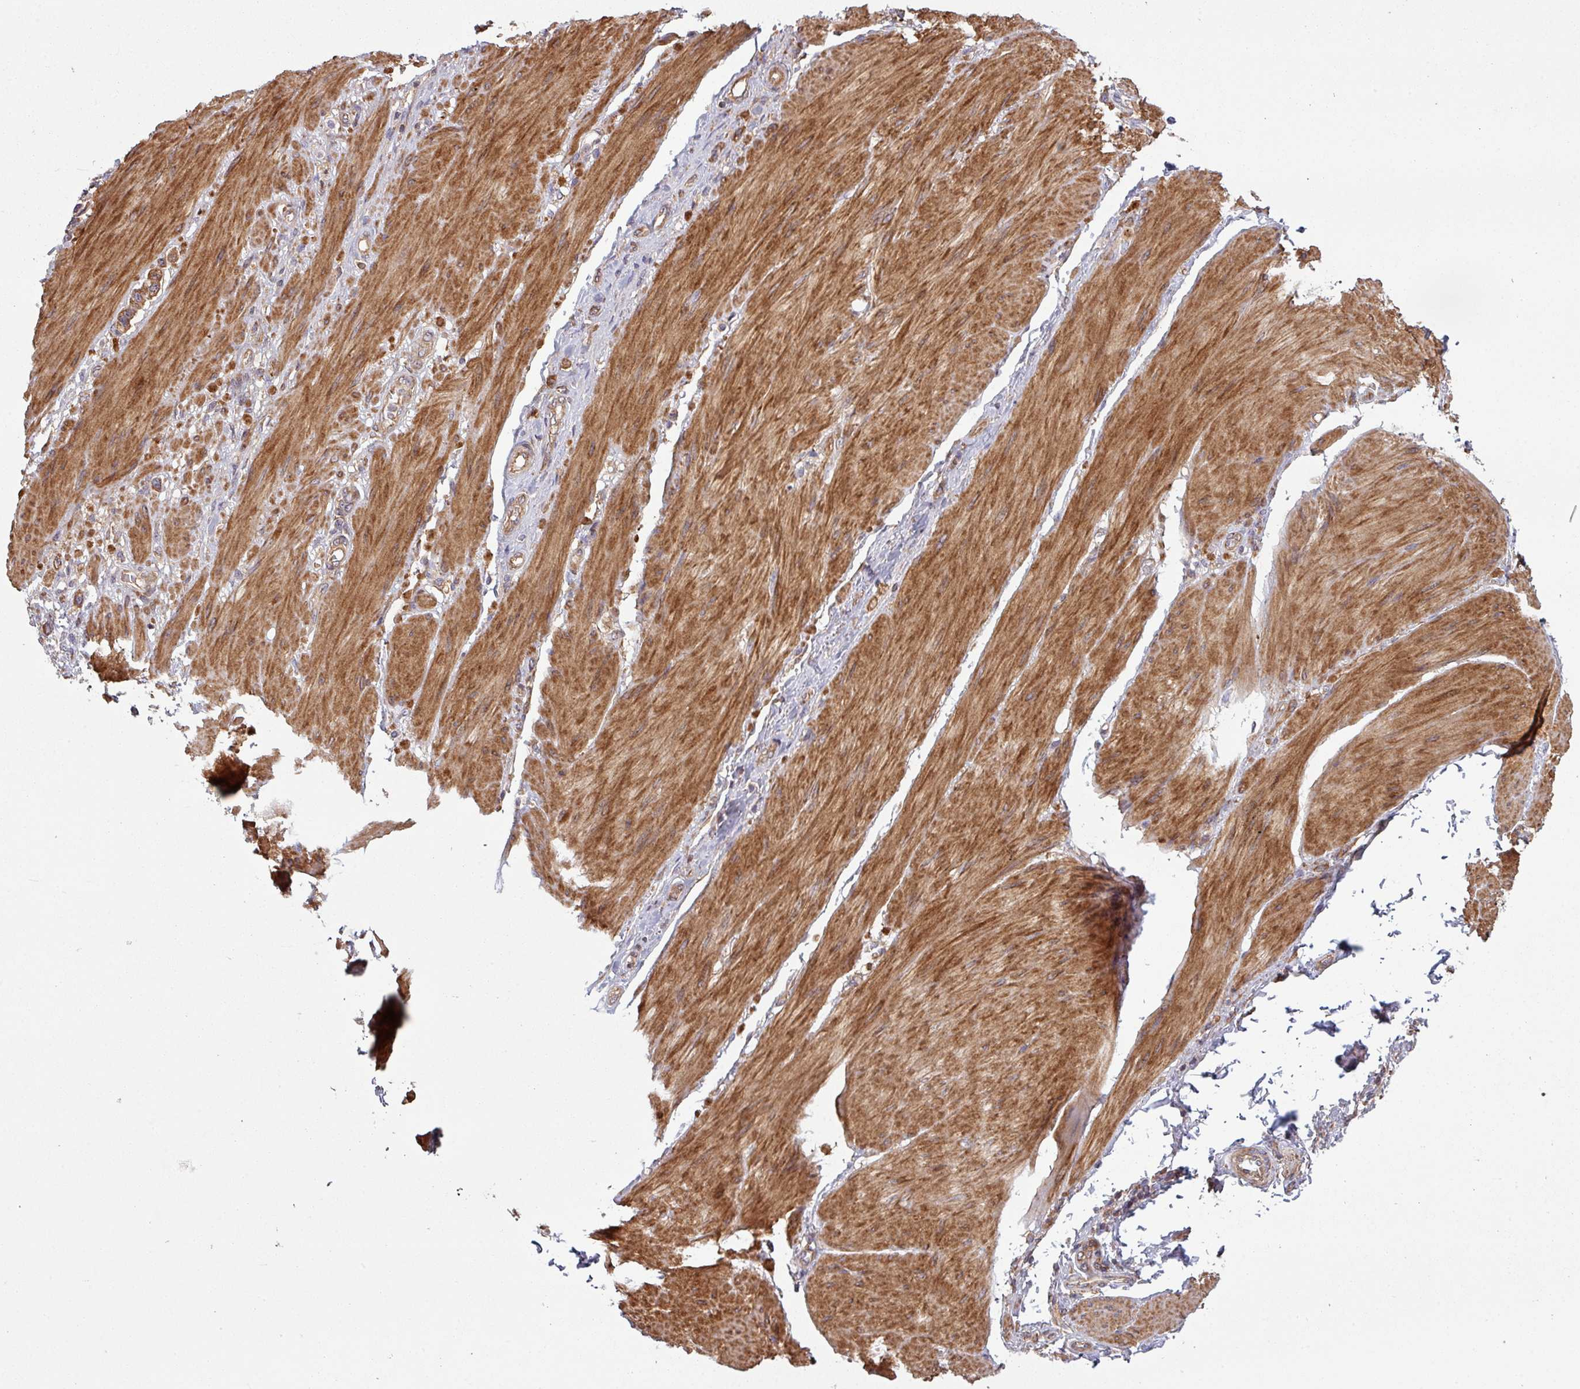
{"staining": {"intensity": "moderate", "quantity": ">75%", "location": "cytoplasmic/membranous"}, "tissue": "stomach cancer", "cell_type": "Tumor cells", "image_type": "cancer", "snomed": [{"axis": "morphology", "description": "Adenocarcinoma, NOS"}, {"axis": "topography", "description": "Stomach"}], "caption": "DAB immunohistochemical staining of stomach cancer (adenocarcinoma) reveals moderate cytoplasmic/membranous protein expression in about >75% of tumor cells.", "gene": "SNRNP25", "patient": {"sex": "female", "age": 65}}